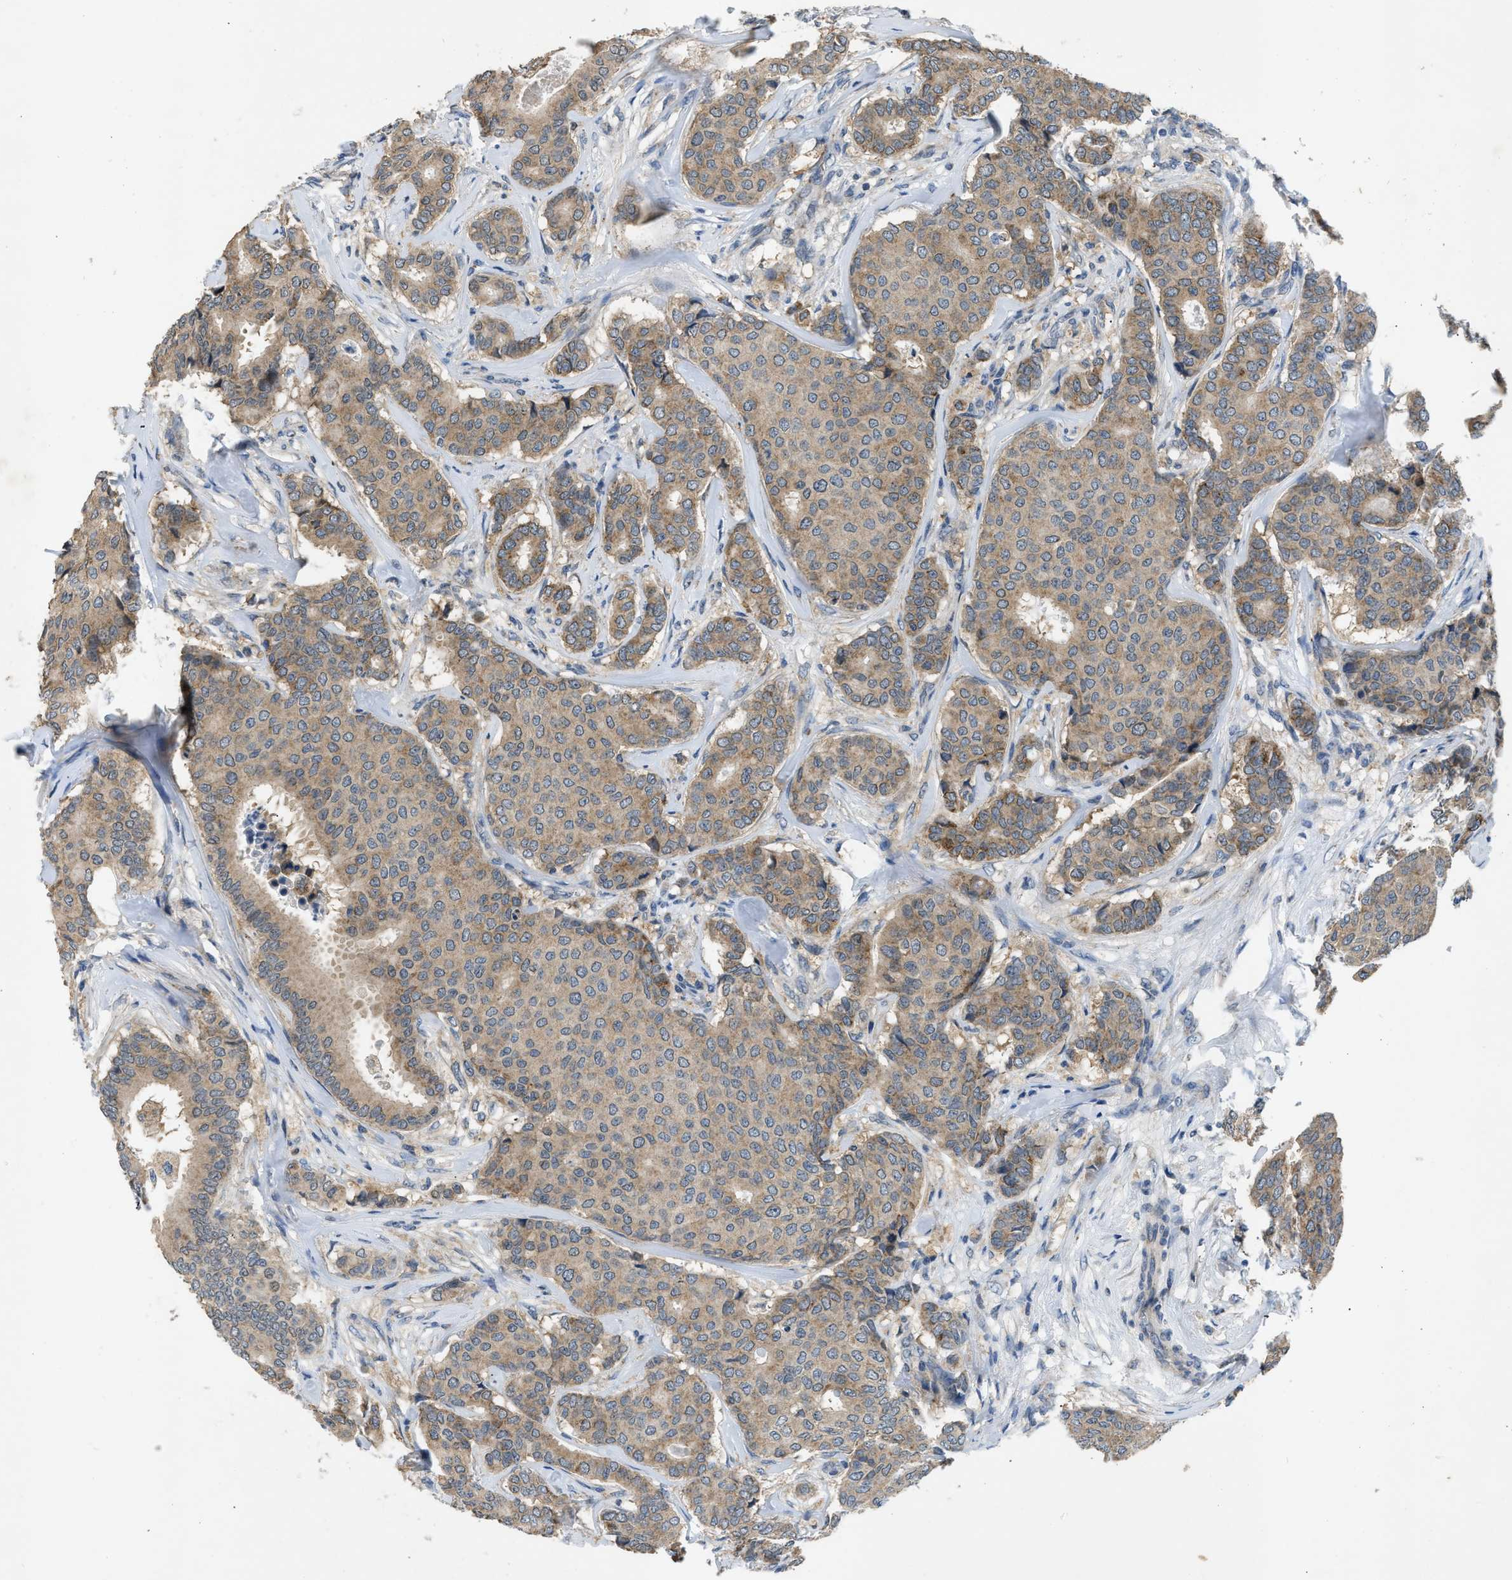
{"staining": {"intensity": "weak", "quantity": ">75%", "location": "cytoplasmic/membranous"}, "tissue": "breast cancer", "cell_type": "Tumor cells", "image_type": "cancer", "snomed": [{"axis": "morphology", "description": "Duct carcinoma"}, {"axis": "topography", "description": "Breast"}], "caption": "Human breast cancer stained for a protein (brown) demonstrates weak cytoplasmic/membranous positive positivity in about >75% of tumor cells.", "gene": "TOMM34", "patient": {"sex": "female", "age": 75}}